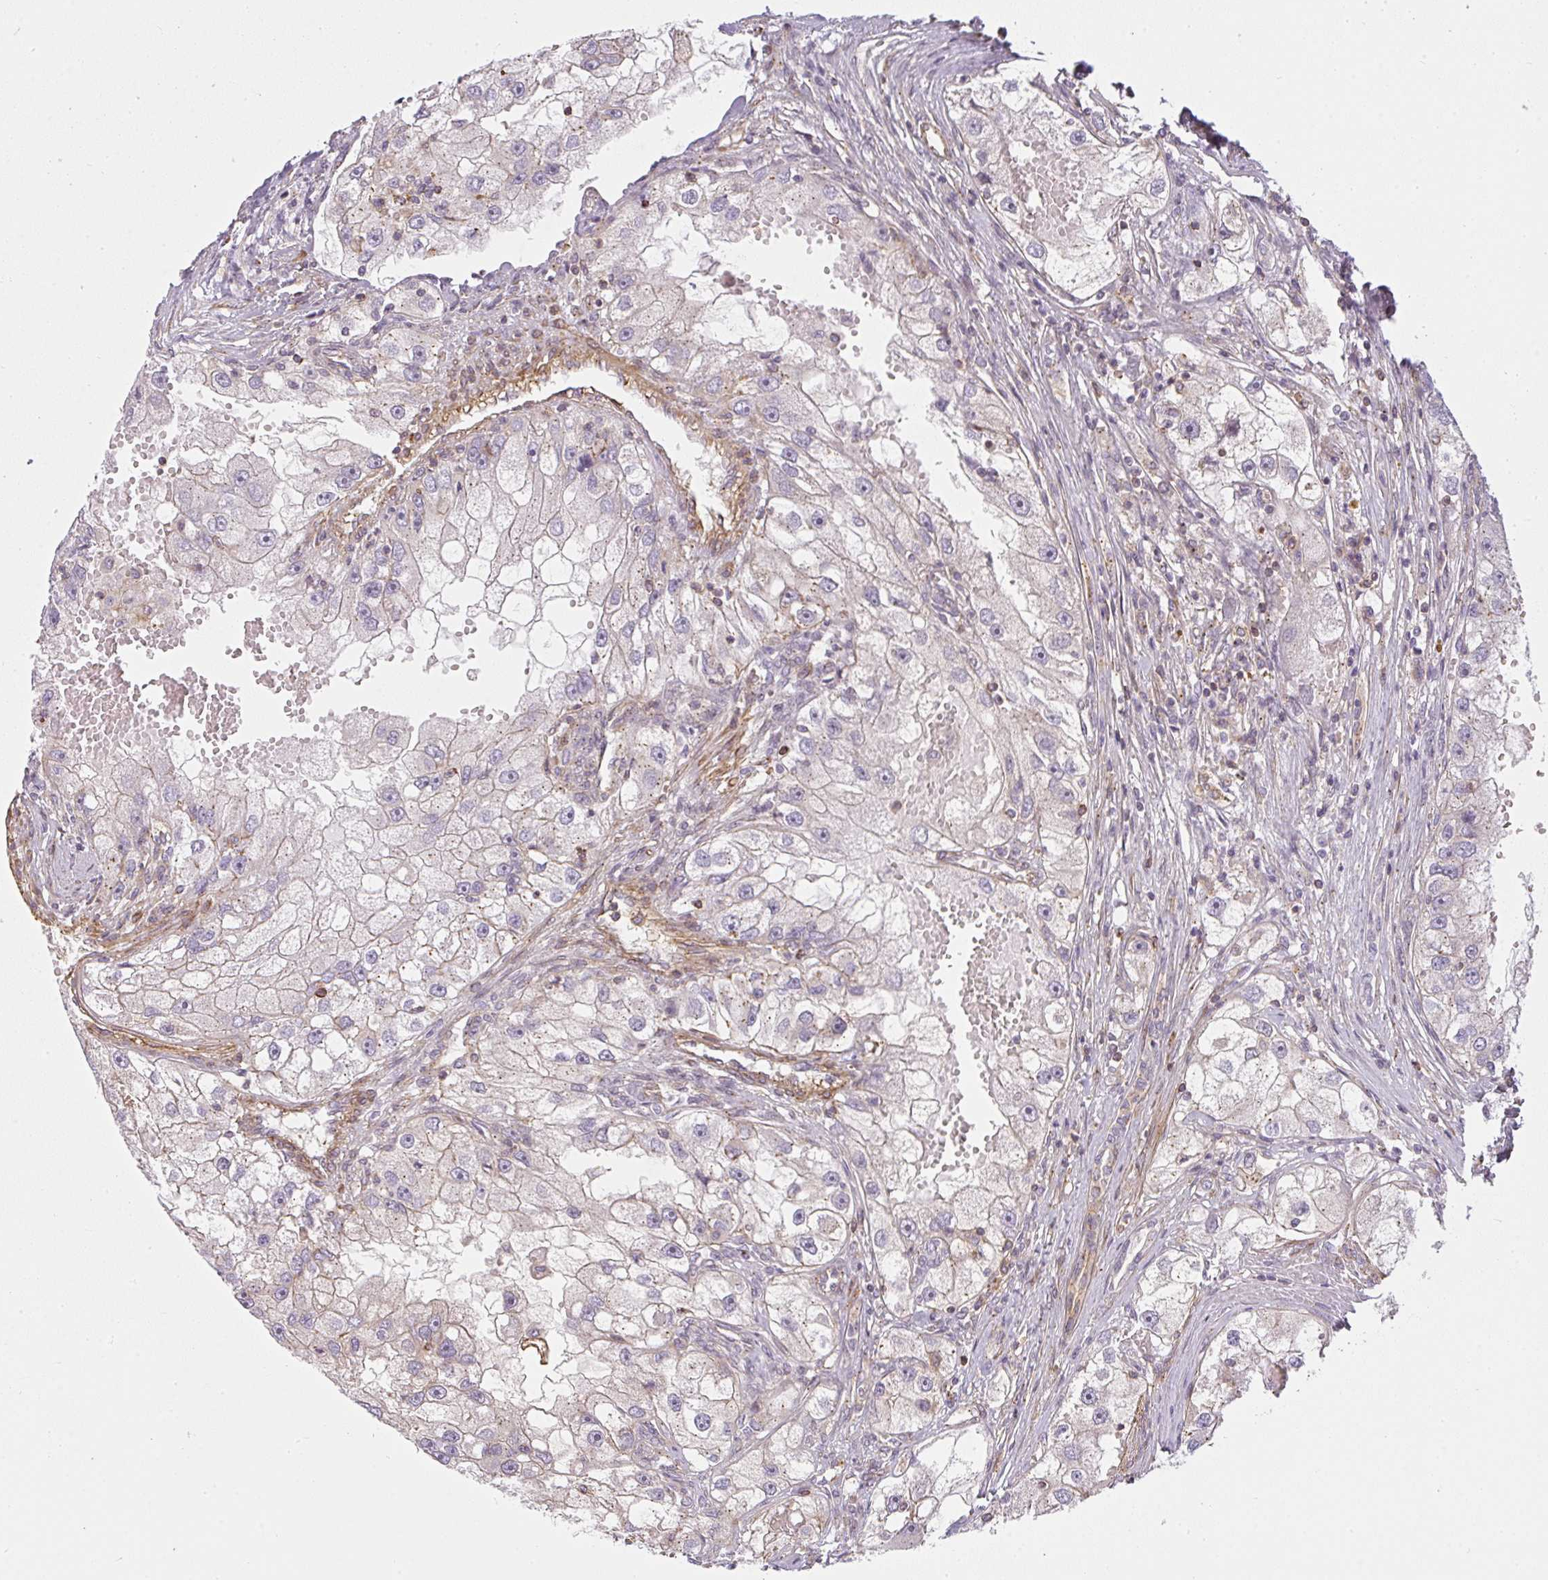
{"staining": {"intensity": "weak", "quantity": "<25%", "location": "cytoplasmic/membranous"}, "tissue": "renal cancer", "cell_type": "Tumor cells", "image_type": "cancer", "snomed": [{"axis": "morphology", "description": "Adenocarcinoma, NOS"}, {"axis": "topography", "description": "Kidney"}], "caption": "Immunohistochemistry (IHC) photomicrograph of adenocarcinoma (renal) stained for a protein (brown), which exhibits no staining in tumor cells. (DAB immunohistochemistry visualized using brightfield microscopy, high magnification).", "gene": "SULF1", "patient": {"sex": "male", "age": 63}}